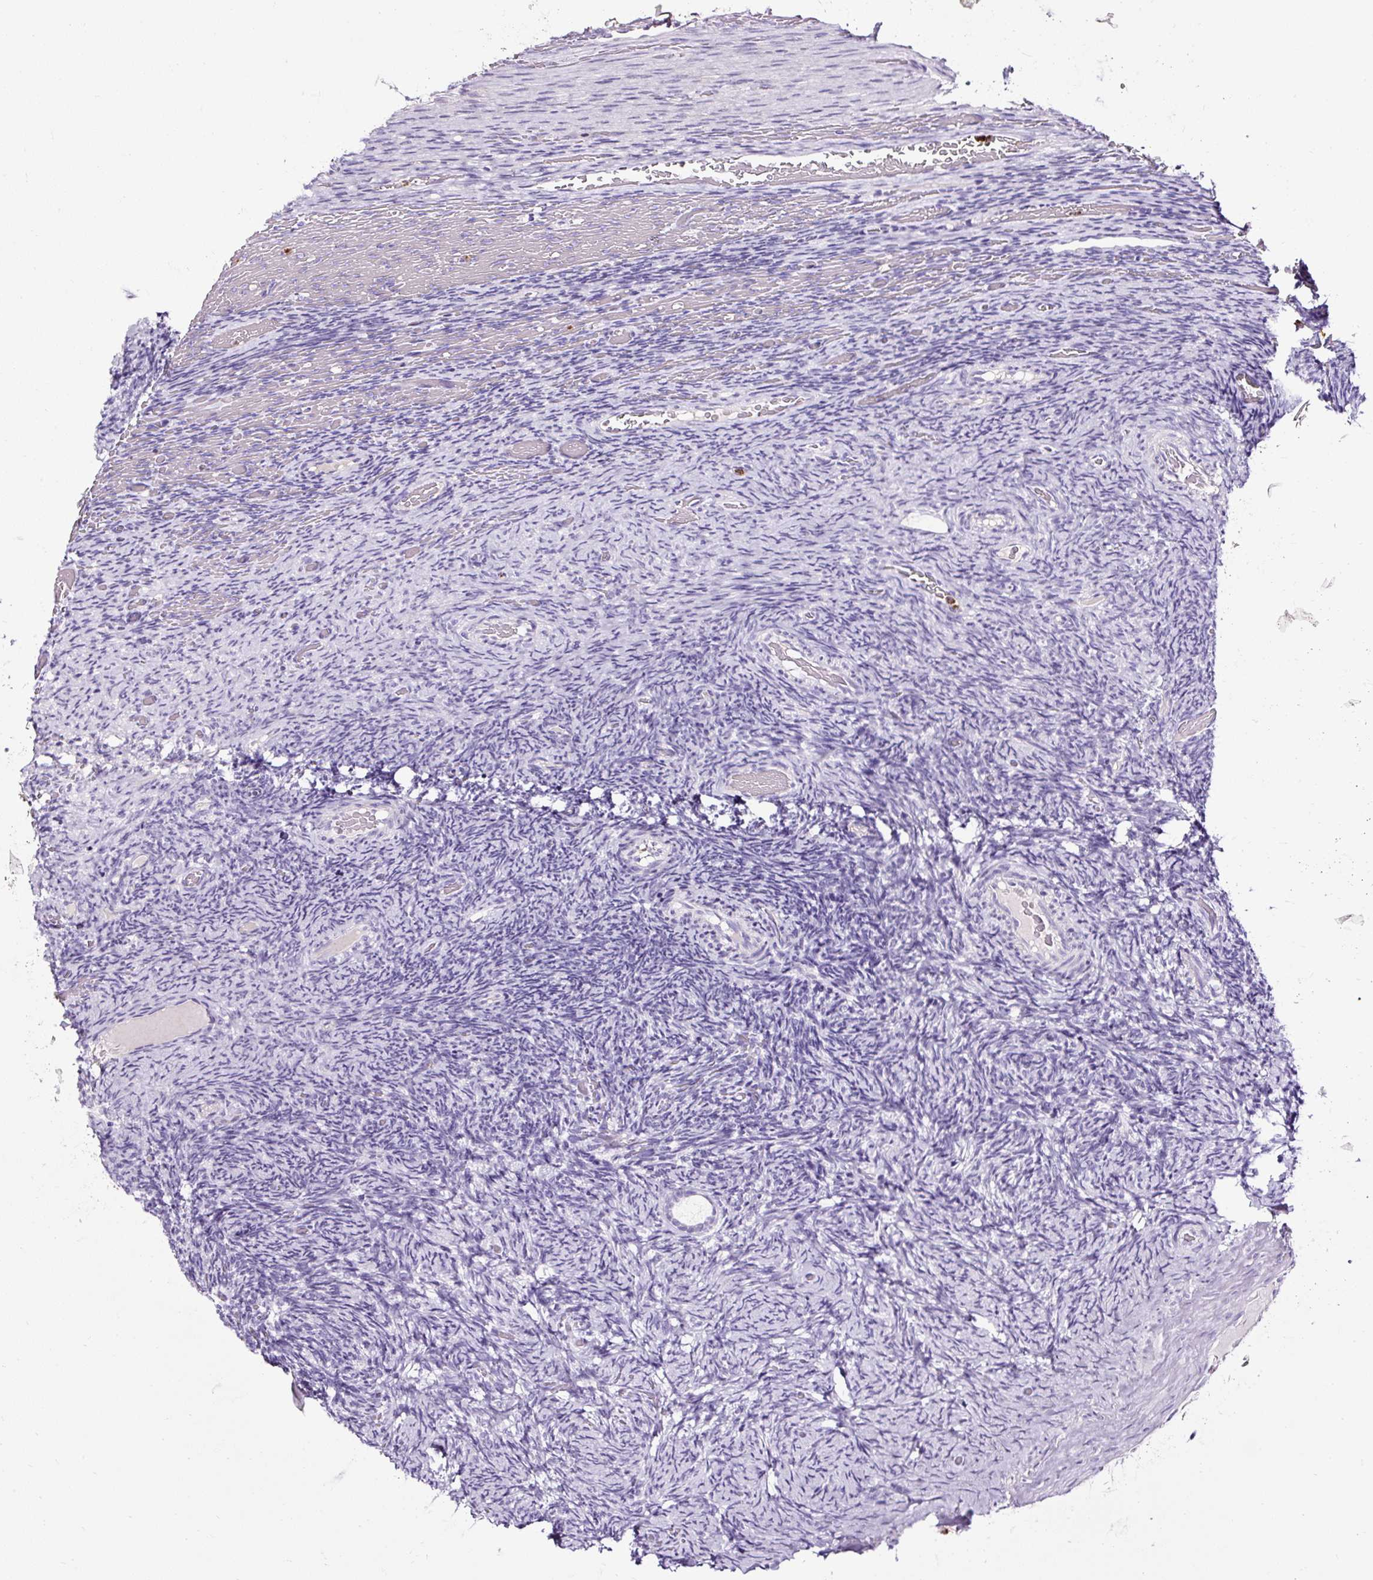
{"staining": {"intensity": "negative", "quantity": "none", "location": "none"}, "tissue": "ovary", "cell_type": "Follicle cells", "image_type": "normal", "snomed": [{"axis": "morphology", "description": "Normal tissue, NOS"}, {"axis": "topography", "description": "Ovary"}], "caption": "Benign ovary was stained to show a protein in brown. There is no significant expression in follicle cells. Nuclei are stained in blue.", "gene": "SLC7A8", "patient": {"sex": "female", "age": 34}}